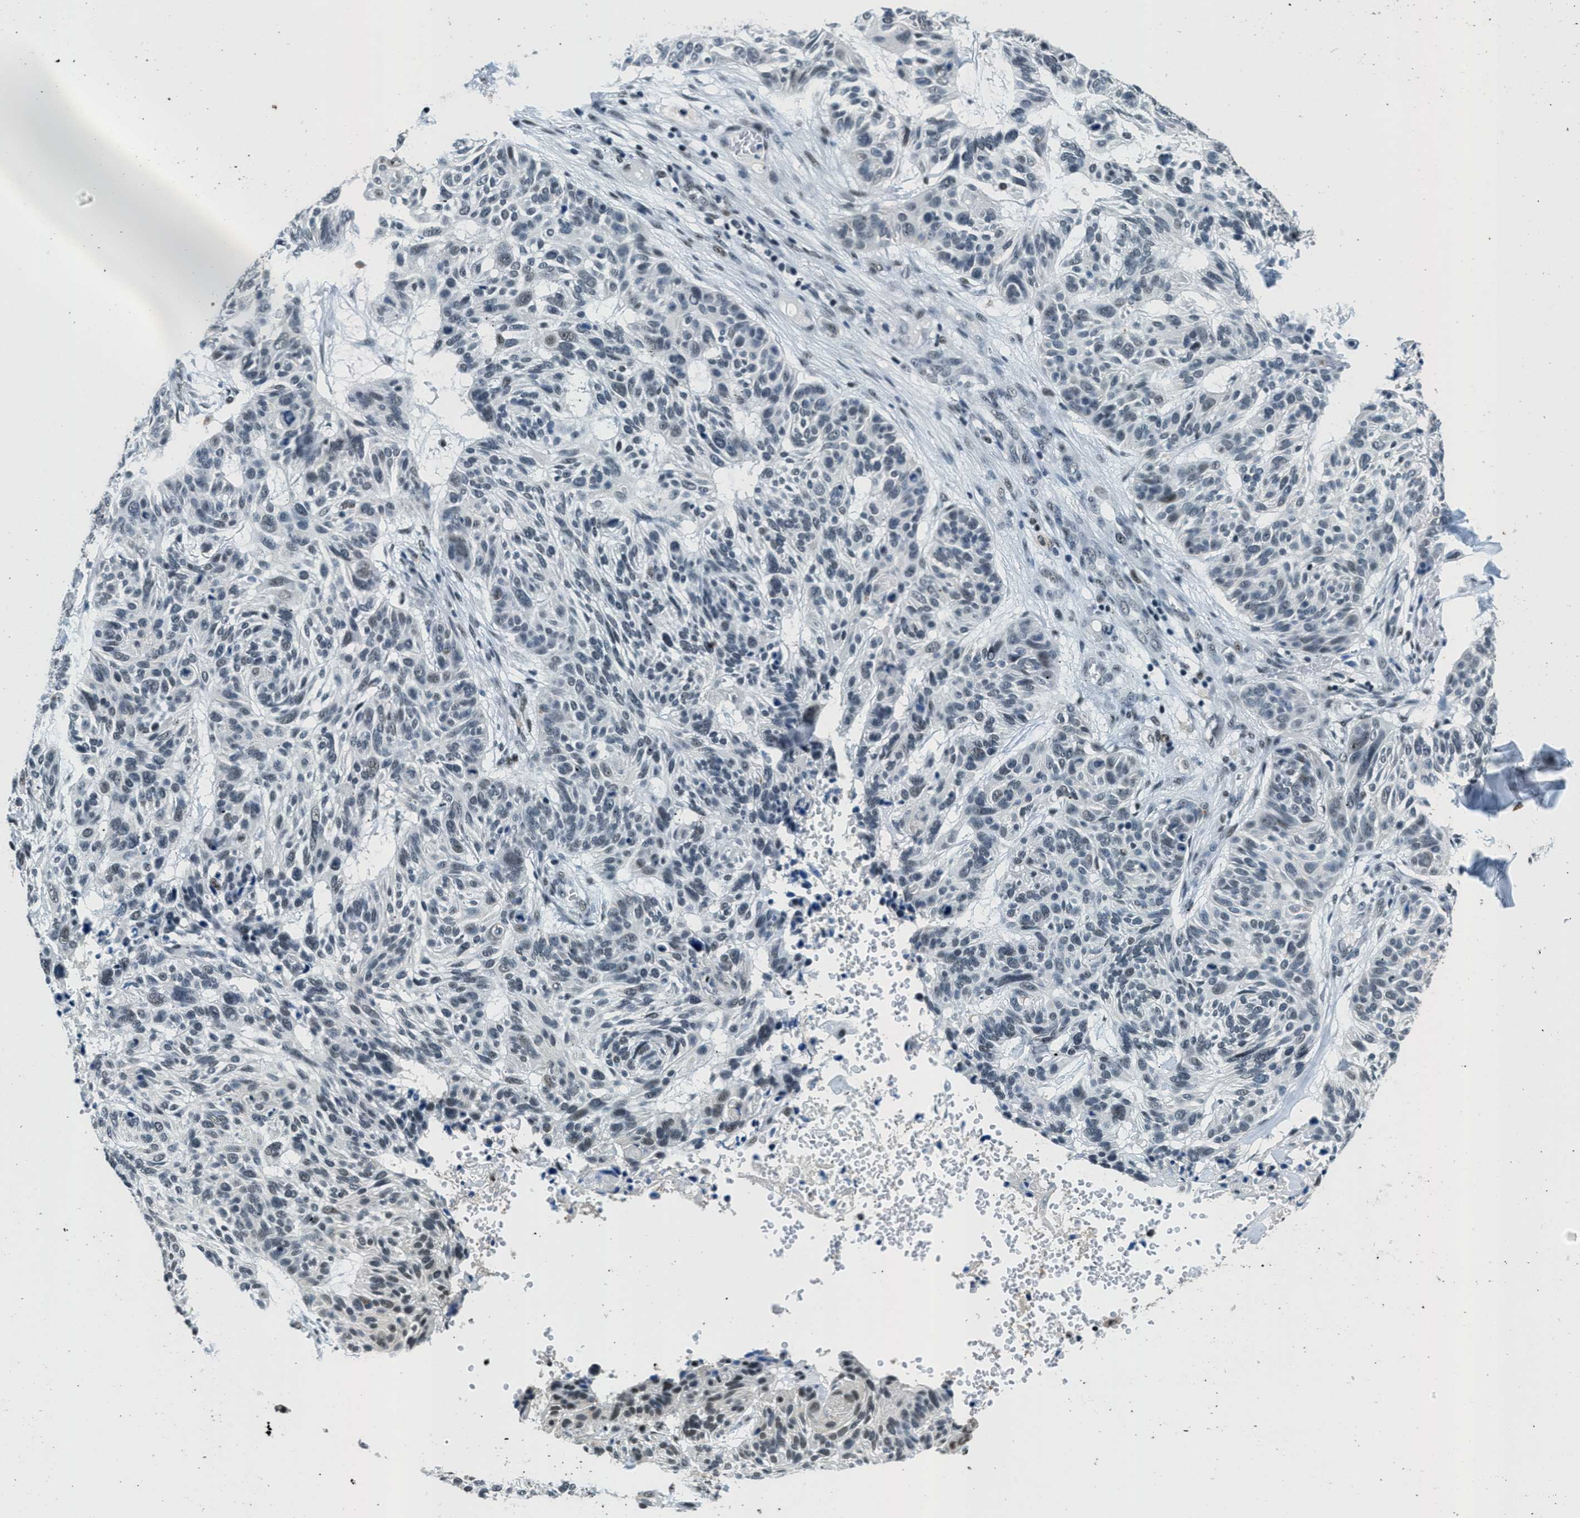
{"staining": {"intensity": "weak", "quantity": "<25%", "location": "nuclear"}, "tissue": "skin cancer", "cell_type": "Tumor cells", "image_type": "cancer", "snomed": [{"axis": "morphology", "description": "Basal cell carcinoma"}, {"axis": "topography", "description": "Skin"}], "caption": "Histopathology image shows no significant protein staining in tumor cells of skin cancer (basal cell carcinoma). (DAB IHC, high magnification).", "gene": "SSB", "patient": {"sex": "male", "age": 85}}